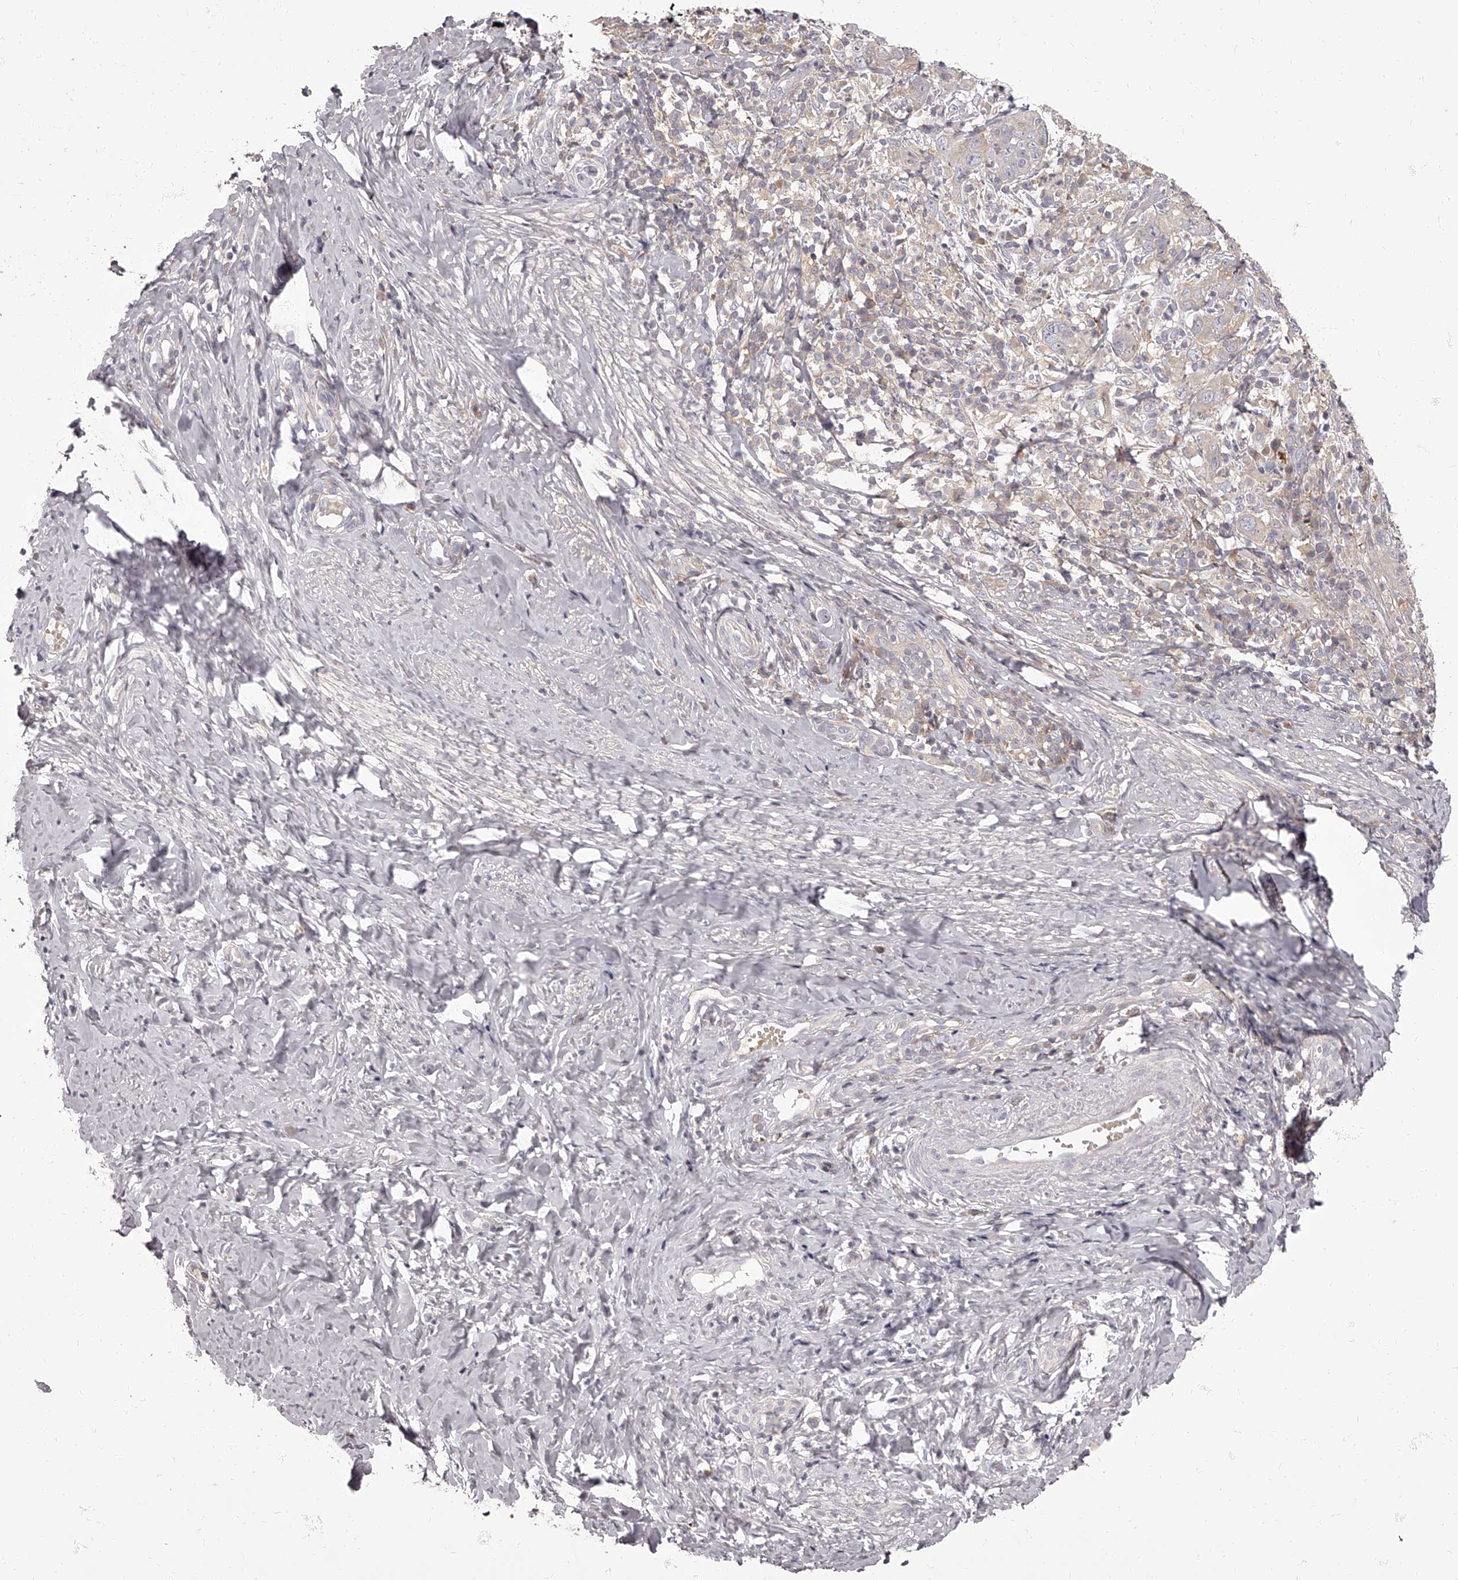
{"staining": {"intensity": "negative", "quantity": "none", "location": "none"}, "tissue": "cervical cancer", "cell_type": "Tumor cells", "image_type": "cancer", "snomed": [{"axis": "morphology", "description": "Squamous cell carcinoma, NOS"}, {"axis": "topography", "description": "Cervix"}], "caption": "The IHC micrograph has no significant positivity in tumor cells of cervical cancer (squamous cell carcinoma) tissue. (Brightfield microscopy of DAB immunohistochemistry (IHC) at high magnification).", "gene": "APEH", "patient": {"sex": "female", "age": 46}}